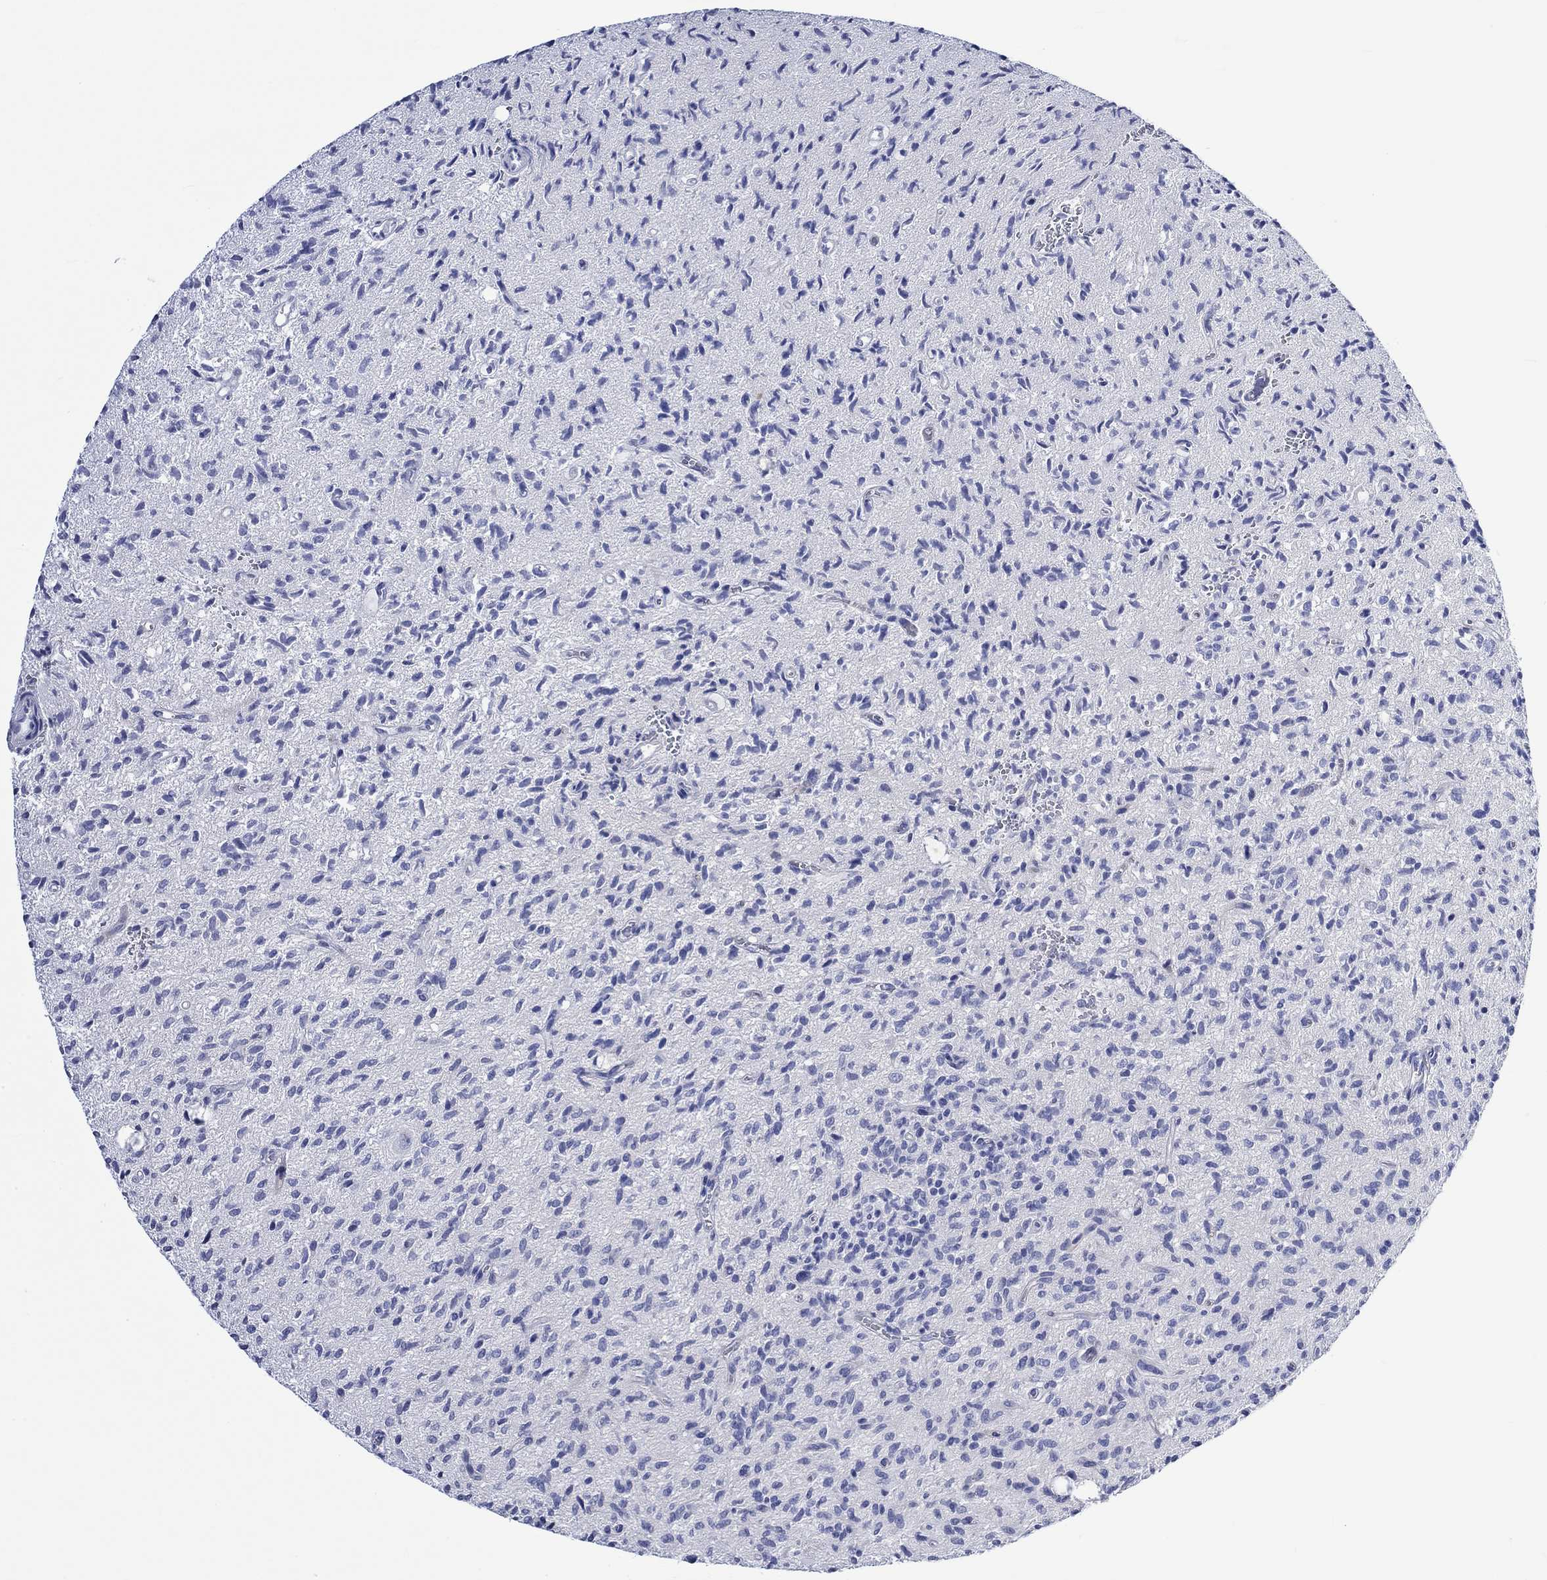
{"staining": {"intensity": "negative", "quantity": "none", "location": "none"}, "tissue": "glioma", "cell_type": "Tumor cells", "image_type": "cancer", "snomed": [{"axis": "morphology", "description": "Glioma, malignant, High grade"}, {"axis": "topography", "description": "Brain"}], "caption": "This is an IHC micrograph of malignant glioma (high-grade). There is no expression in tumor cells.", "gene": "NRIP3", "patient": {"sex": "male", "age": 64}}